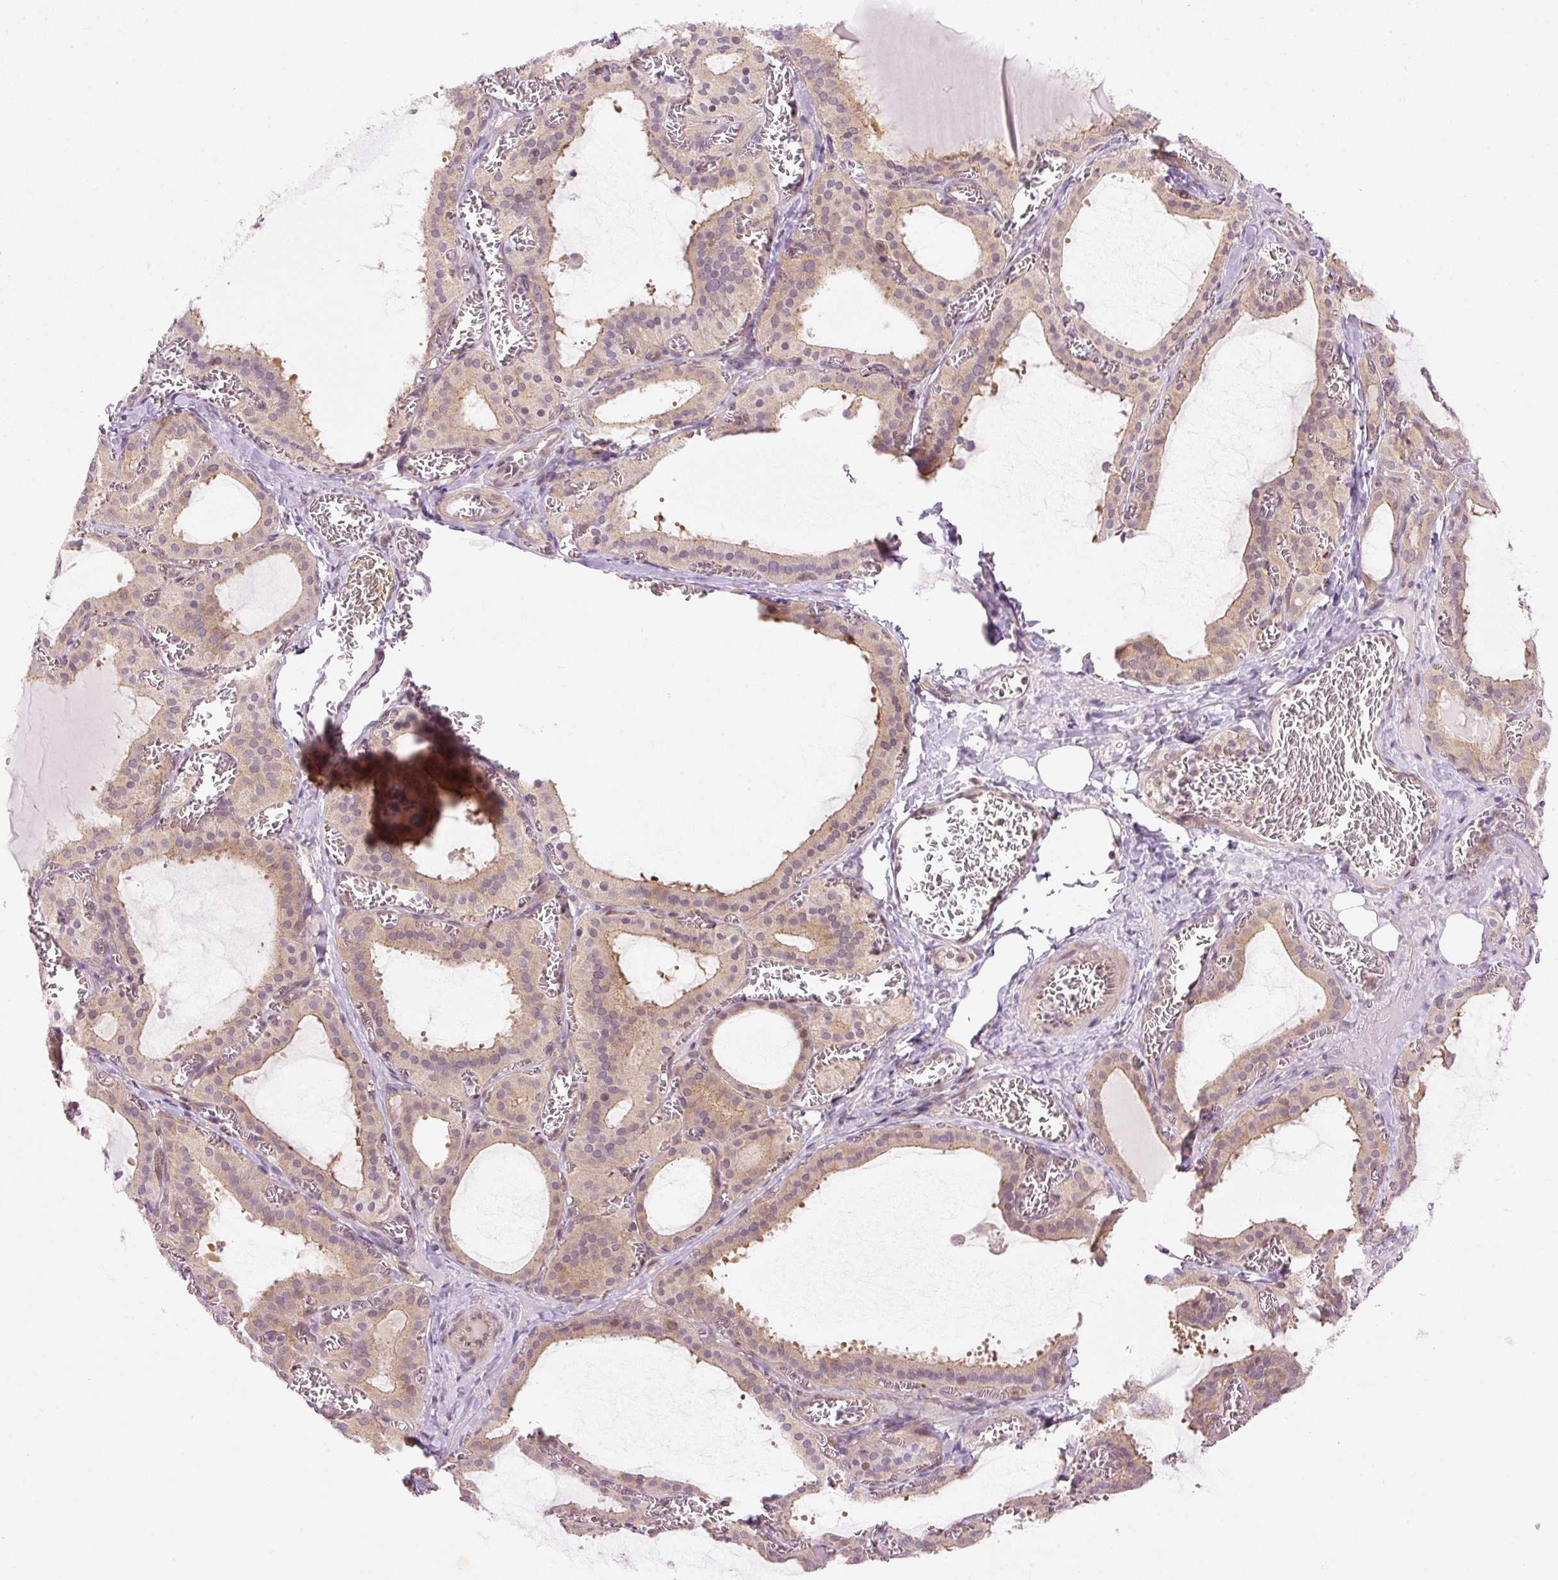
{"staining": {"intensity": "moderate", "quantity": ">75%", "location": "cytoplasmic/membranous"}, "tissue": "thyroid gland", "cell_type": "Glandular cells", "image_type": "normal", "snomed": [{"axis": "morphology", "description": "Normal tissue, NOS"}, {"axis": "topography", "description": "Thyroid gland"}], "caption": "Glandular cells show medium levels of moderate cytoplasmic/membranous staining in about >75% of cells in normal thyroid gland.", "gene": "MZT2A", "patient": {"sex": "female", "age": 30}}